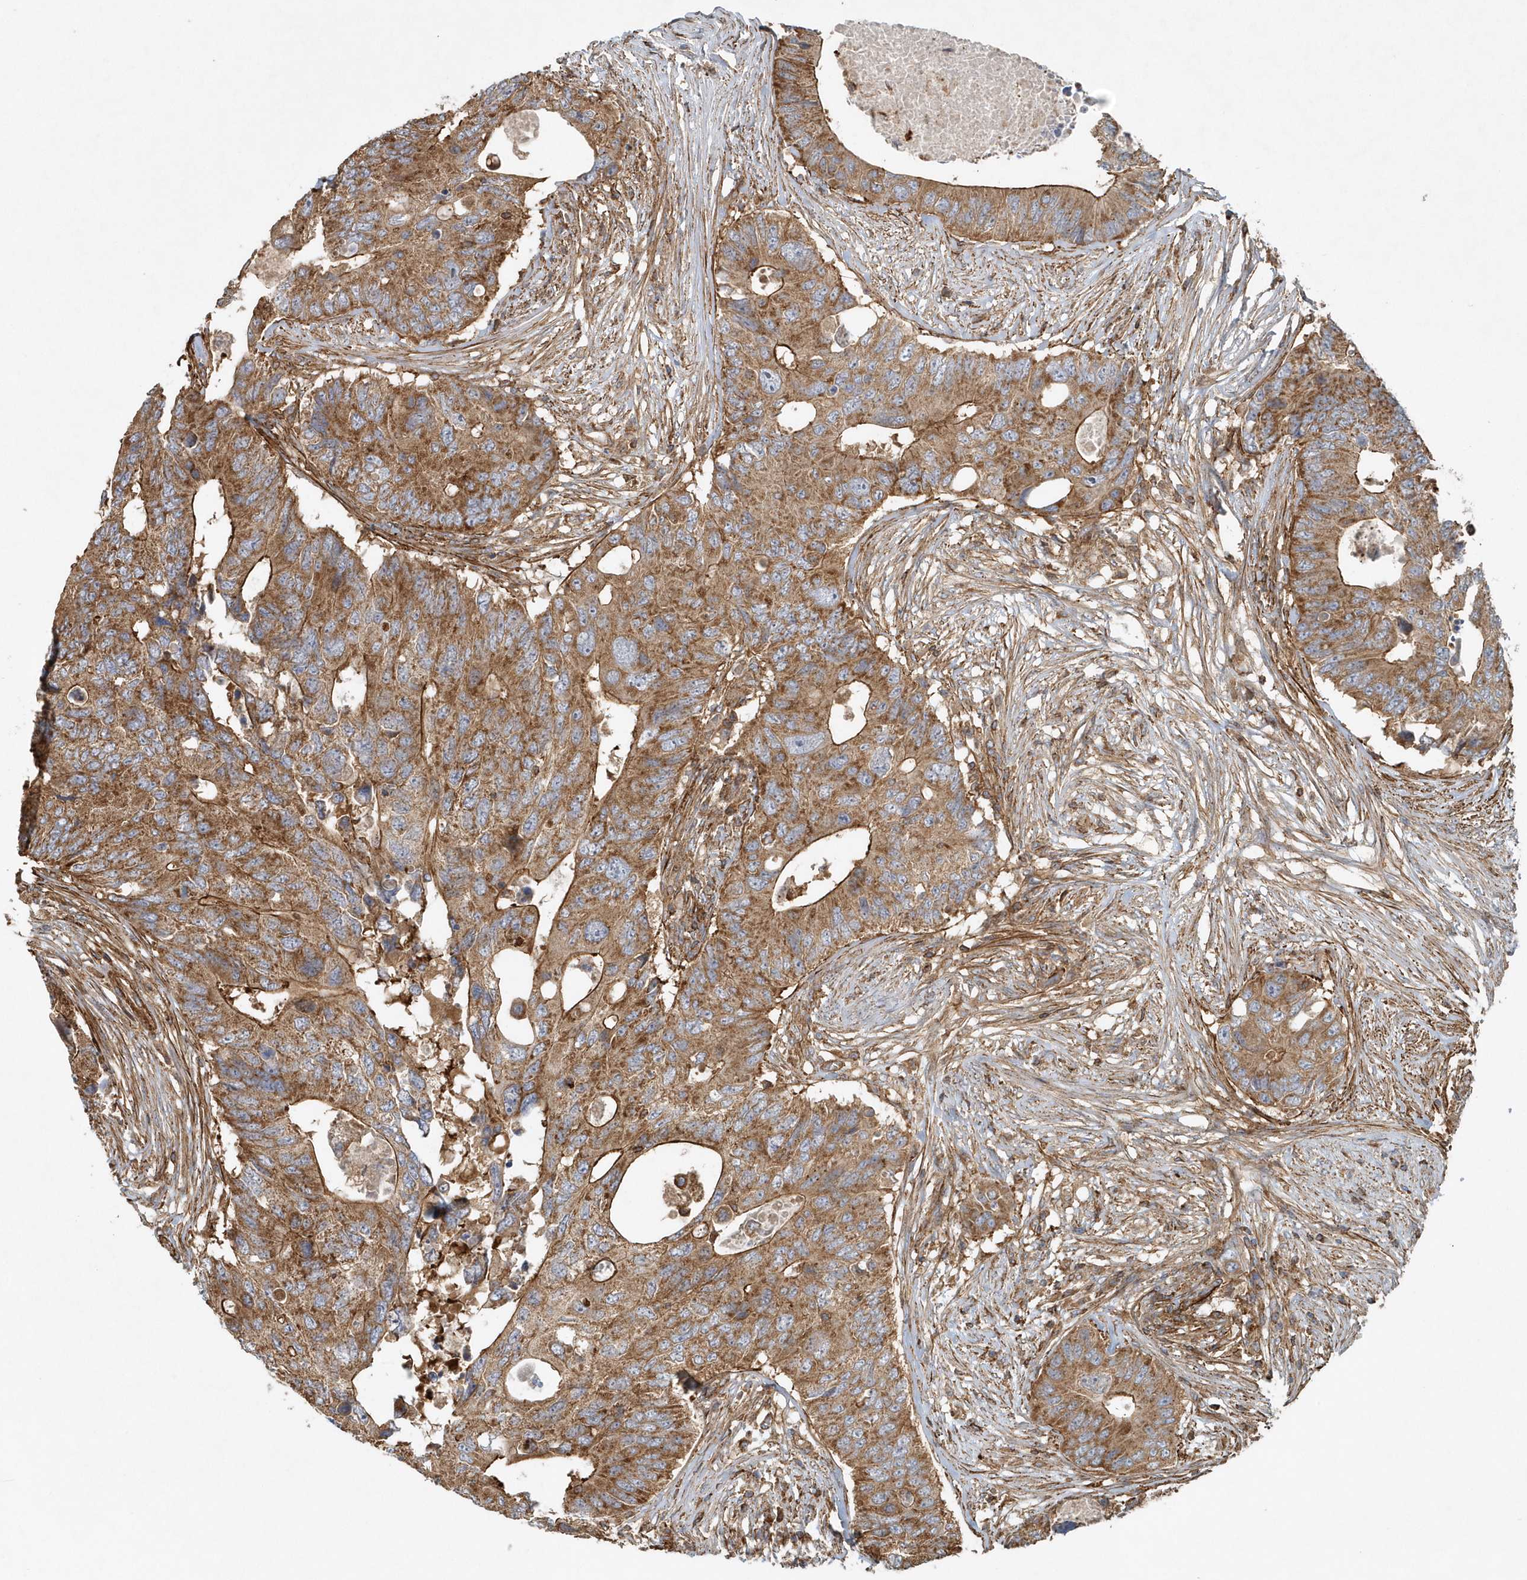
{"staining": {"intensity": "moderate", "quantity": ">75%", "location": "cytoplasmic/membranous"}, "tissue": "colorectal cancer", "cell_type": "Tumor cells", "image_type": "cancer", "snomed": [{"axis": "morphology", "description": "Adenocarcinoma, NOS"}, {"axis": "topography", "description": "Colon"}], "caption": "Human colorectal cancer (adenocarcinoma) stained with a protein marker shows moderate staining in tumor cells.", "gene": "MMUT", "patient": {"sex": "male", "age": 71}}